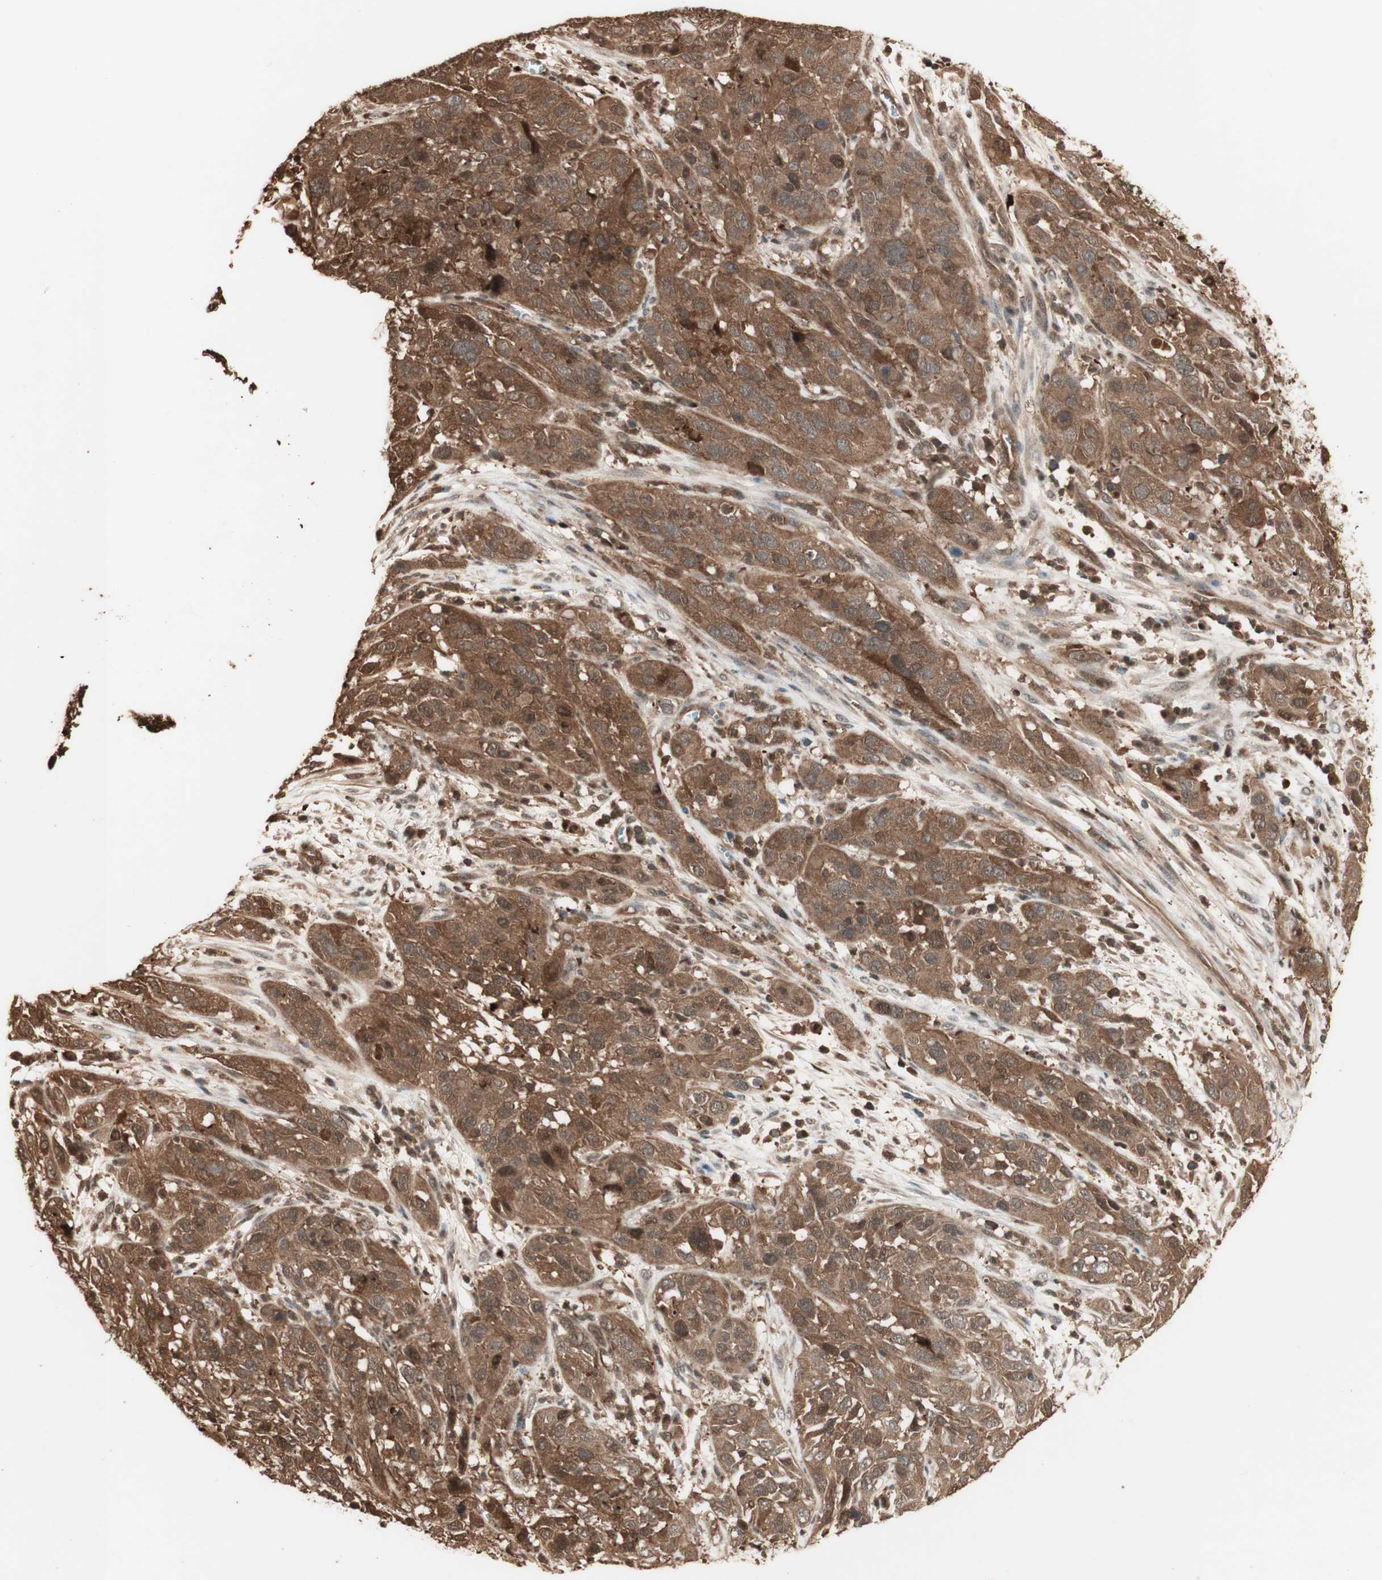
{"staining": {"intensity": "moderate", "quantity": ">75%", "location": "cytoplasmic/membranous"}, "tissue": "cervical cancer", "cell_type": "Tumor cells", "image_type": "cancer", "snomed": [{"axis": "morphology", "description": "Squamous cell carcinoma, NOS"}, {"axis": "topography", "description": "Cervix"}], "caption": "Immunohistochemical staining of human cervical cancer exhibits medium levels of moderate cytoplasmic/membranous protein expression in approximately >75% of tumor cells.", "gene": "YWHAB", "patient": {"sex": "female", "age": 32}}